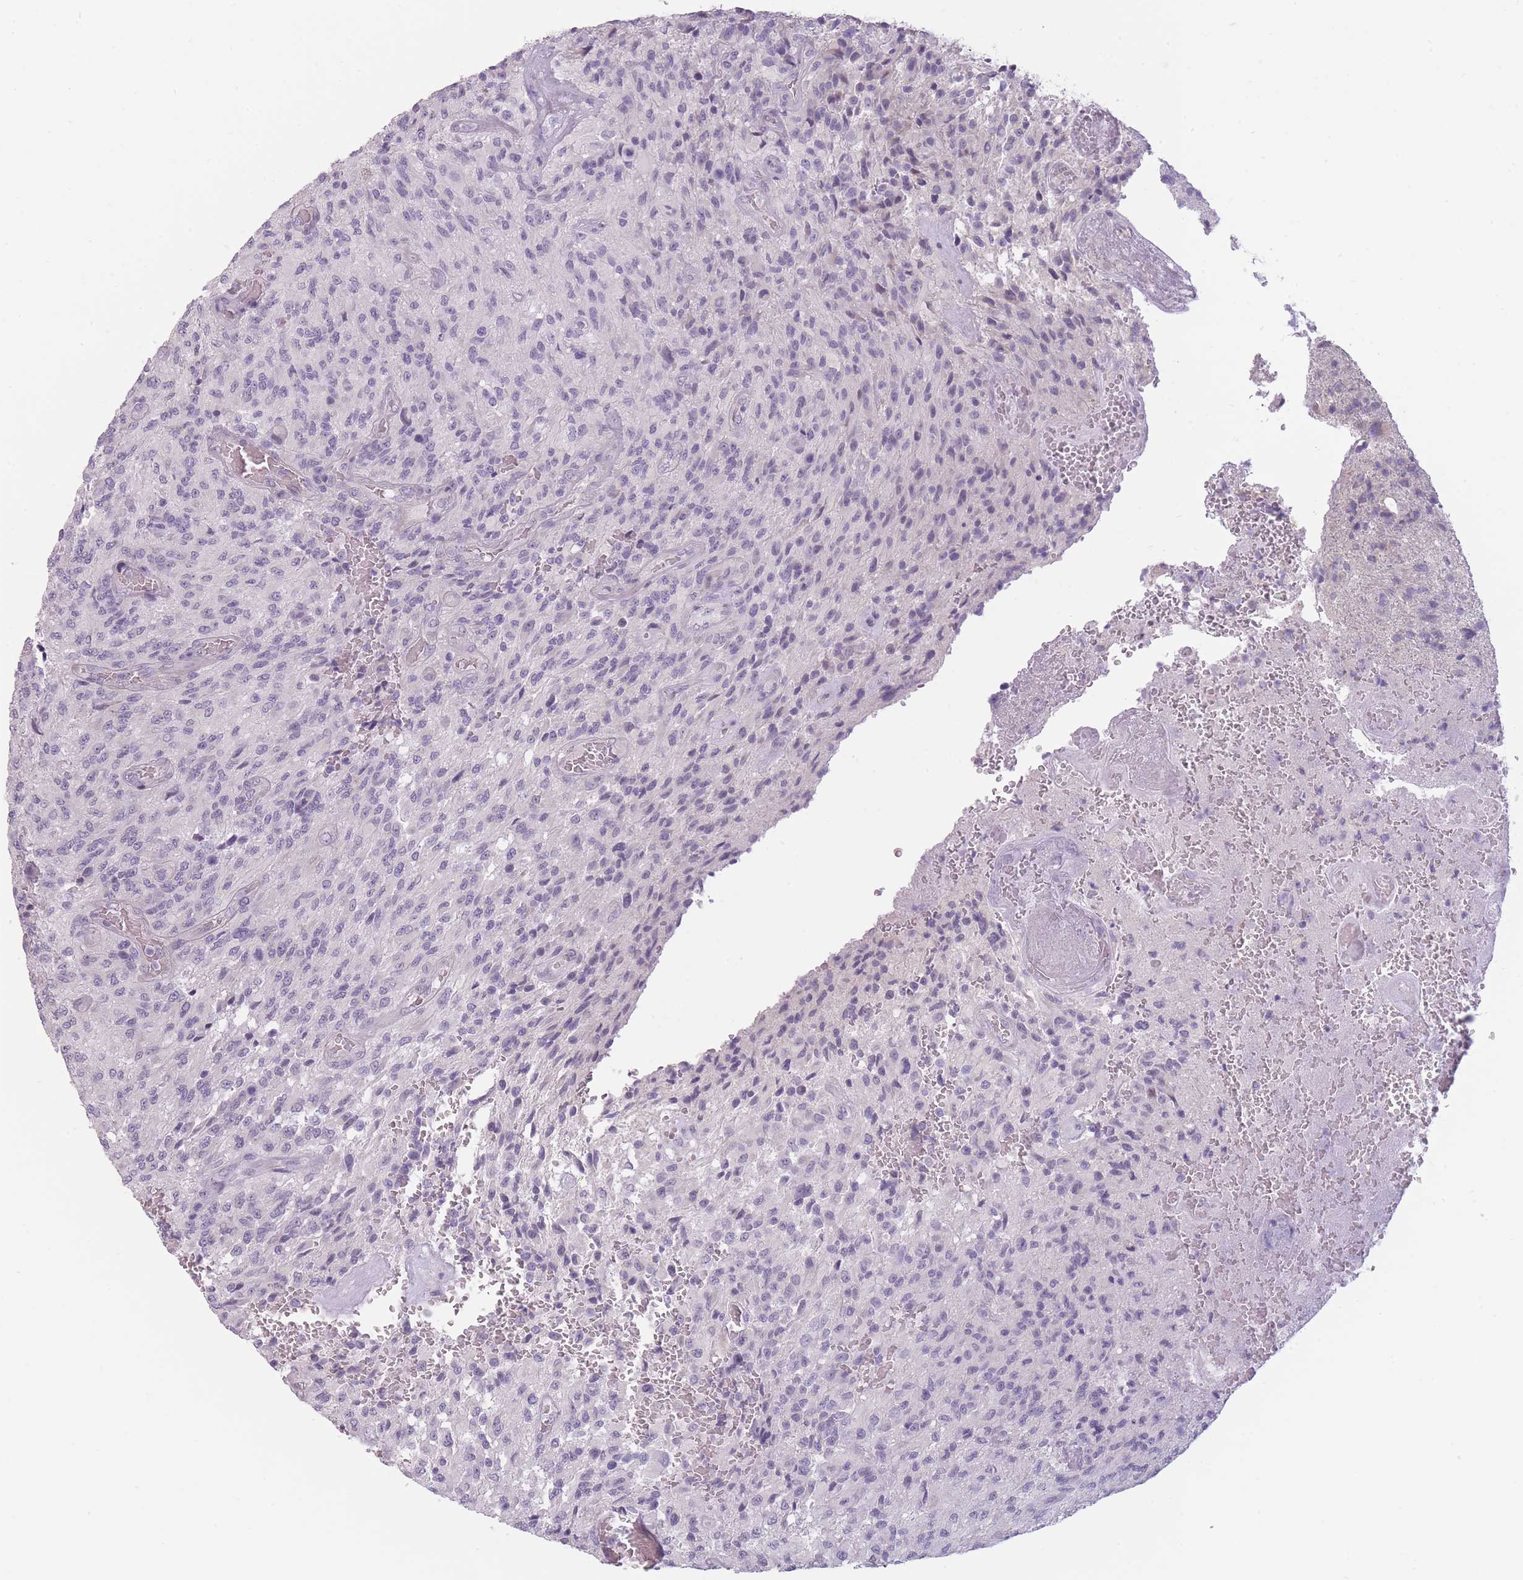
{"staining": {"intensity": "negative", "quantity": "none", "location": "none"}, "tissue": "glioma", "cell_type": "Tumor cells", "image_type": "cancer", "snomed": [{"axis": "morphology", "description": "Normal tissue, NOS"}, {"axis": "morphology", "description": "Glioma, malignant, High grade"}, {"axis": "topography", "description": "Cerebral cortex"}], "caption": "IHC photomicrograph of neoplastic tissue: high-grade glioma (malignant) stained with DAB exhibits no significant protein positivity in tumor cells.", "gene": "TMEM236", "patient": {"sex": "male", "age": 56}}